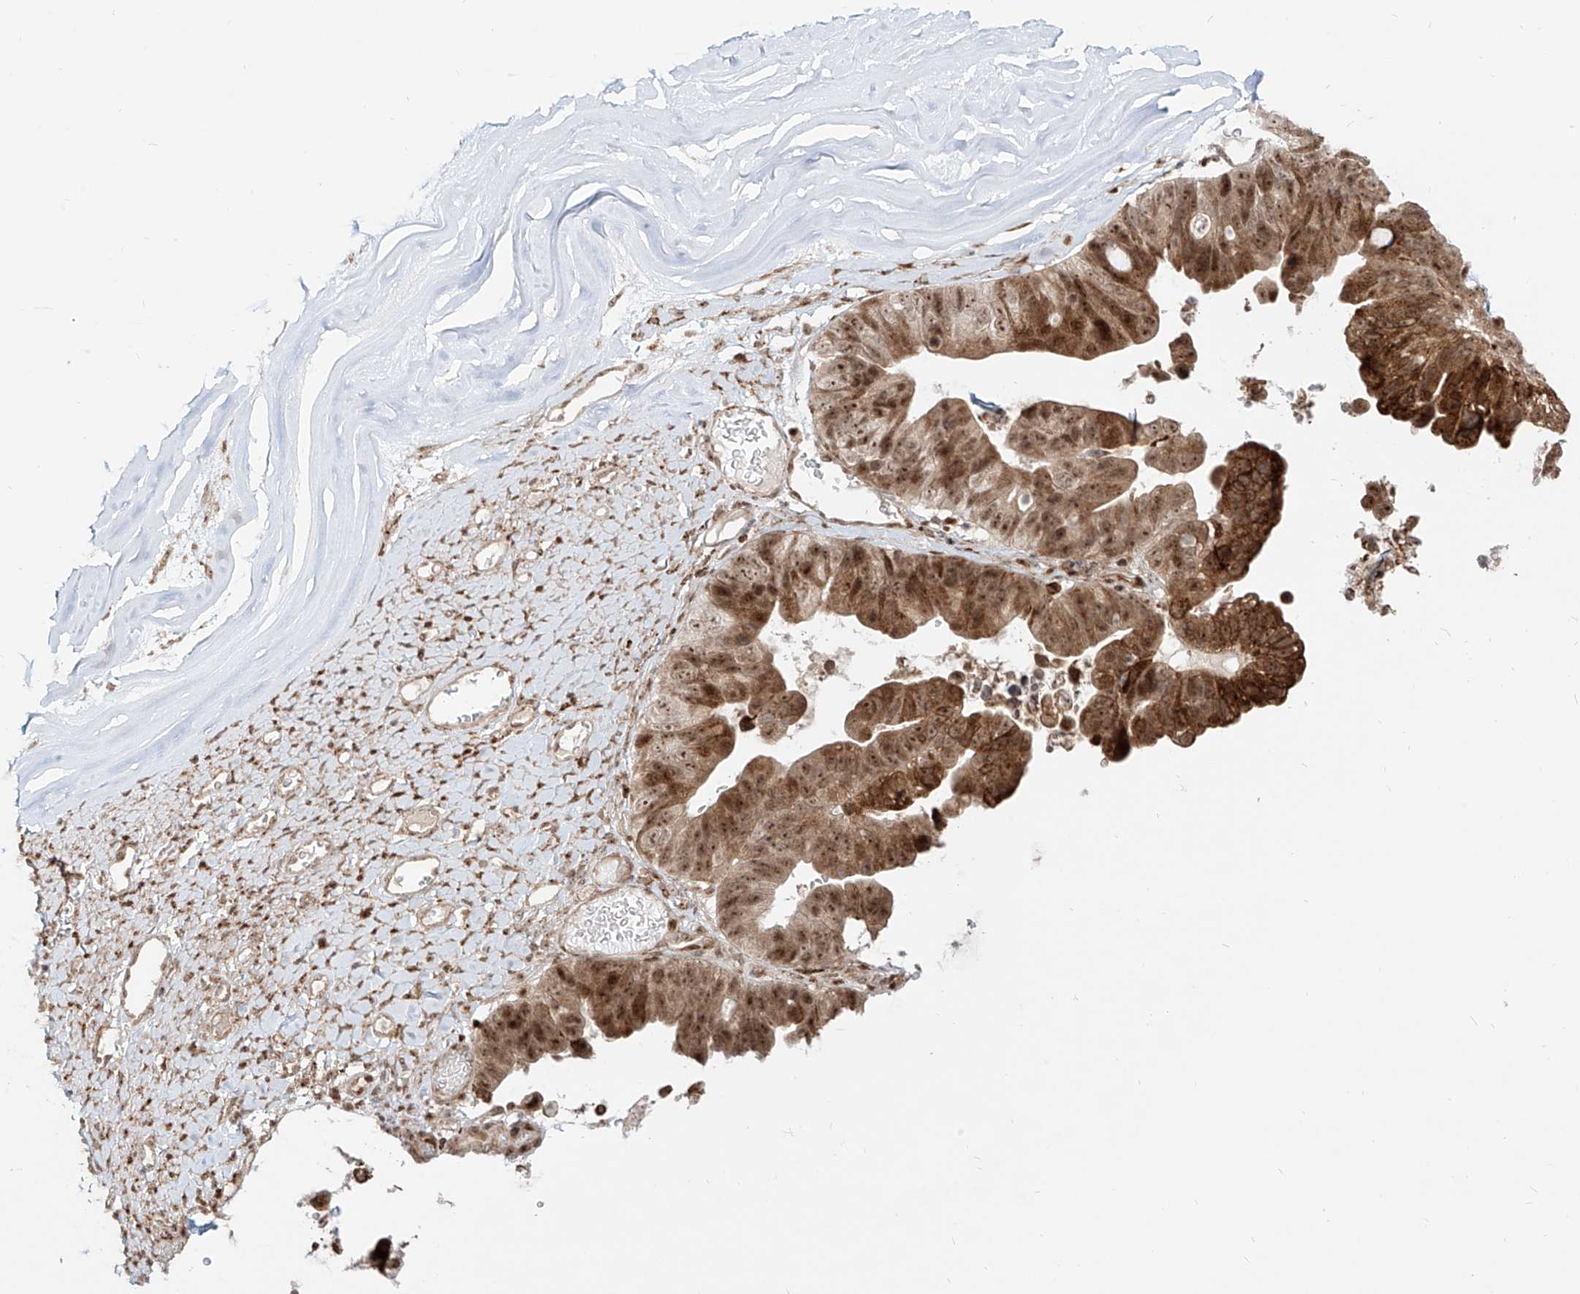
{"staining": {"intensity": "moderate", "quantity": ">75%", "location": "cytoplasmic/membranous,nuclear"}, "tissue": "ovarian cancer", "cell_type": "Tumor cells", "image_type": "cancer", "snomed": [{"axis": "morphology", "description": "Cystadenocarcinoma, mucinous, NOS"}, {"axis": "topography", "description": "Ovary"}], "caption": "This is a micrograph of IHC staining of mucinous cystadenocarcinoma (ovarian), which shows moderate positivity in the cytoplasmic/membranous and nuclear of tumor cells.", "gene": "ZNF710", "patient": {"sex": "female", "age": 61}}